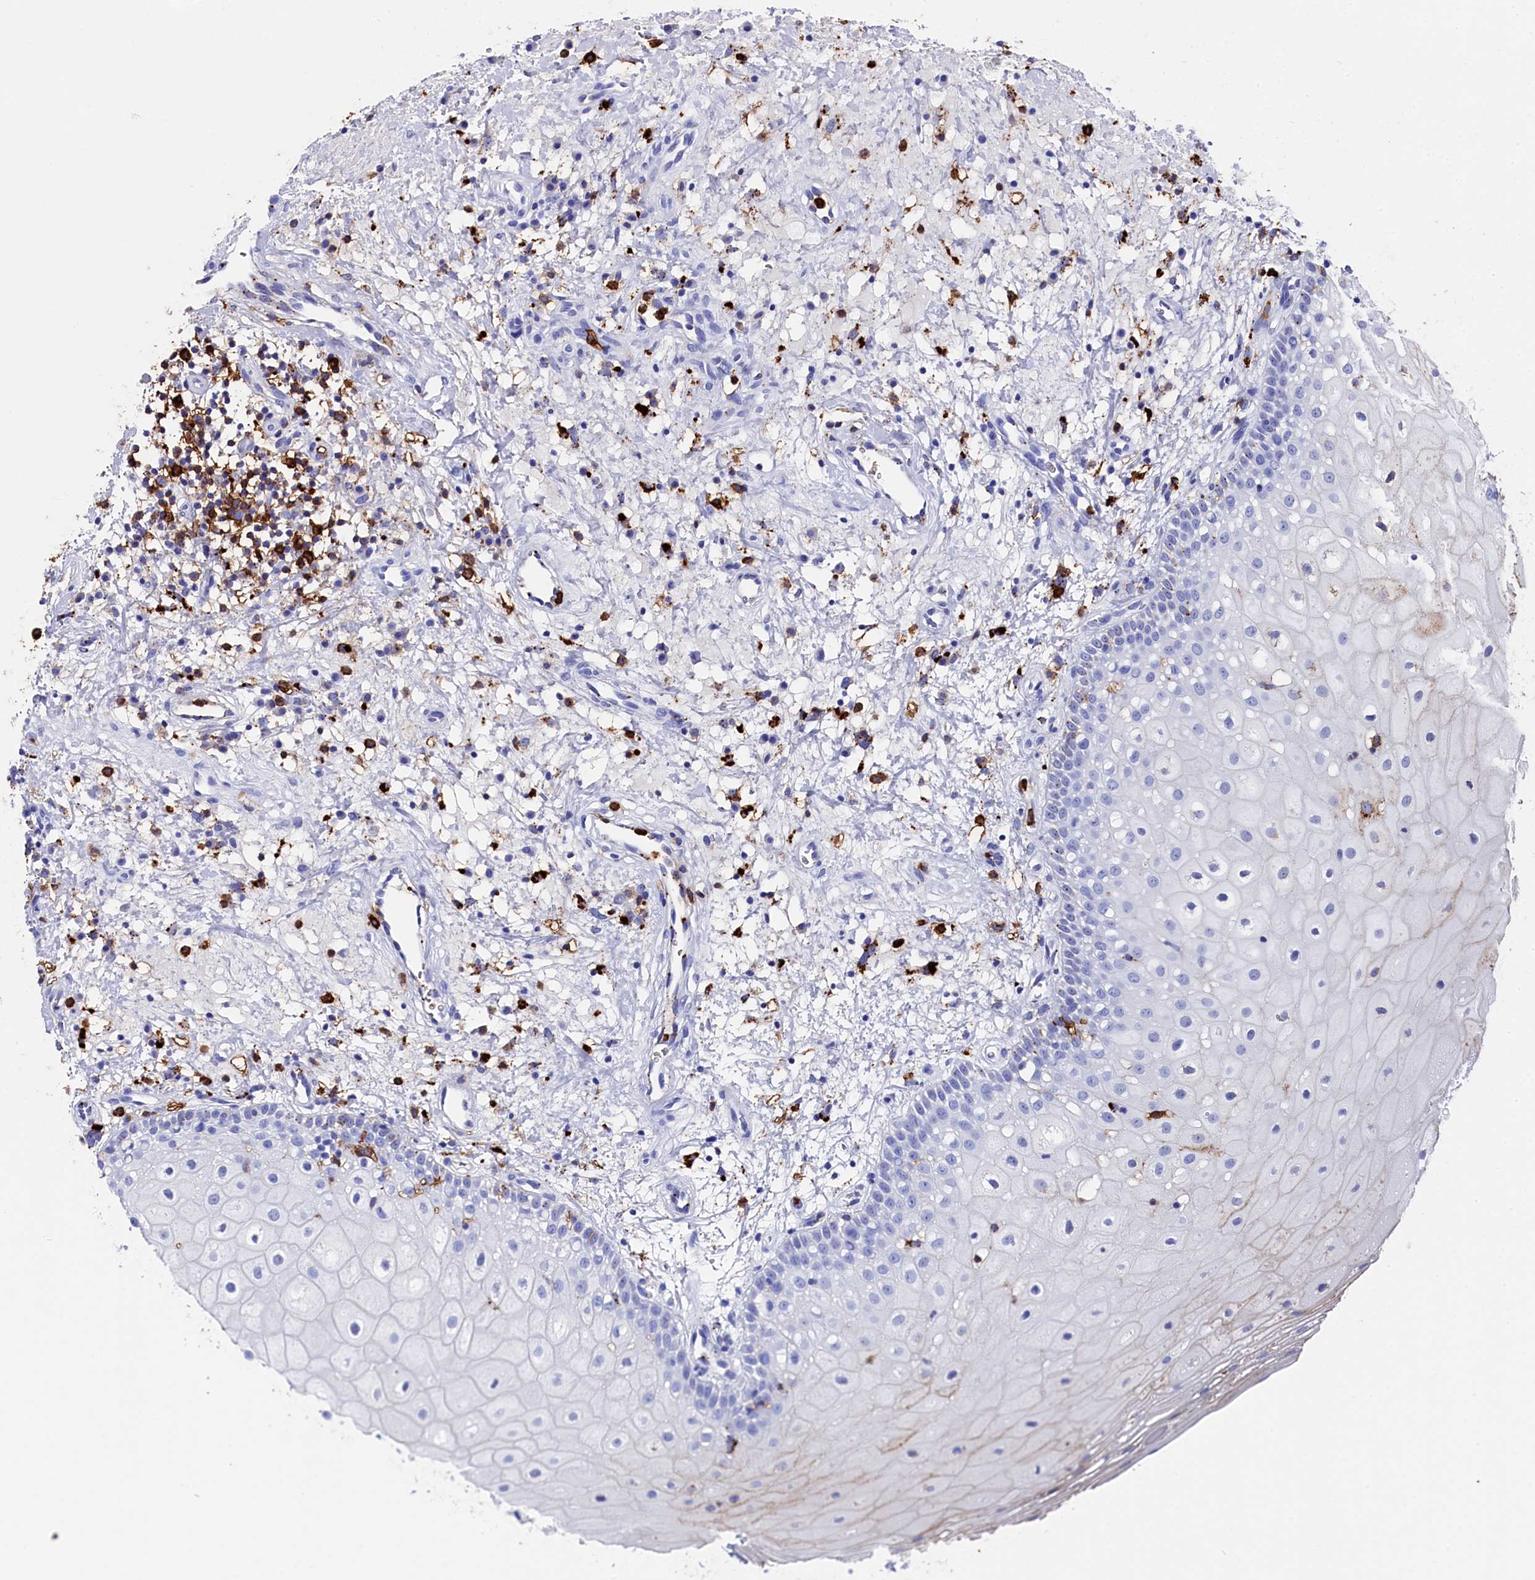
{"staining": {"intensity": "negative", "quantity": "none", "location": "none"}, "tissue": "oral mucosa", "cell_type": "Squamous epithelial cells", "image_type": "normal", "snomed": [{"axis": "morphology", "description": "Normal tissue, NOS"}, {"axis": "topography", "description": "Oral tissue"}], "caption": "DAB (3,3'-diaminobenzidine) immunohistochemical staining of benign oral mucosa reveals no significant staining in squamous epithelial cells.", "gene": "PLAC8", "patient": {"sex": "male", "age": 74}}